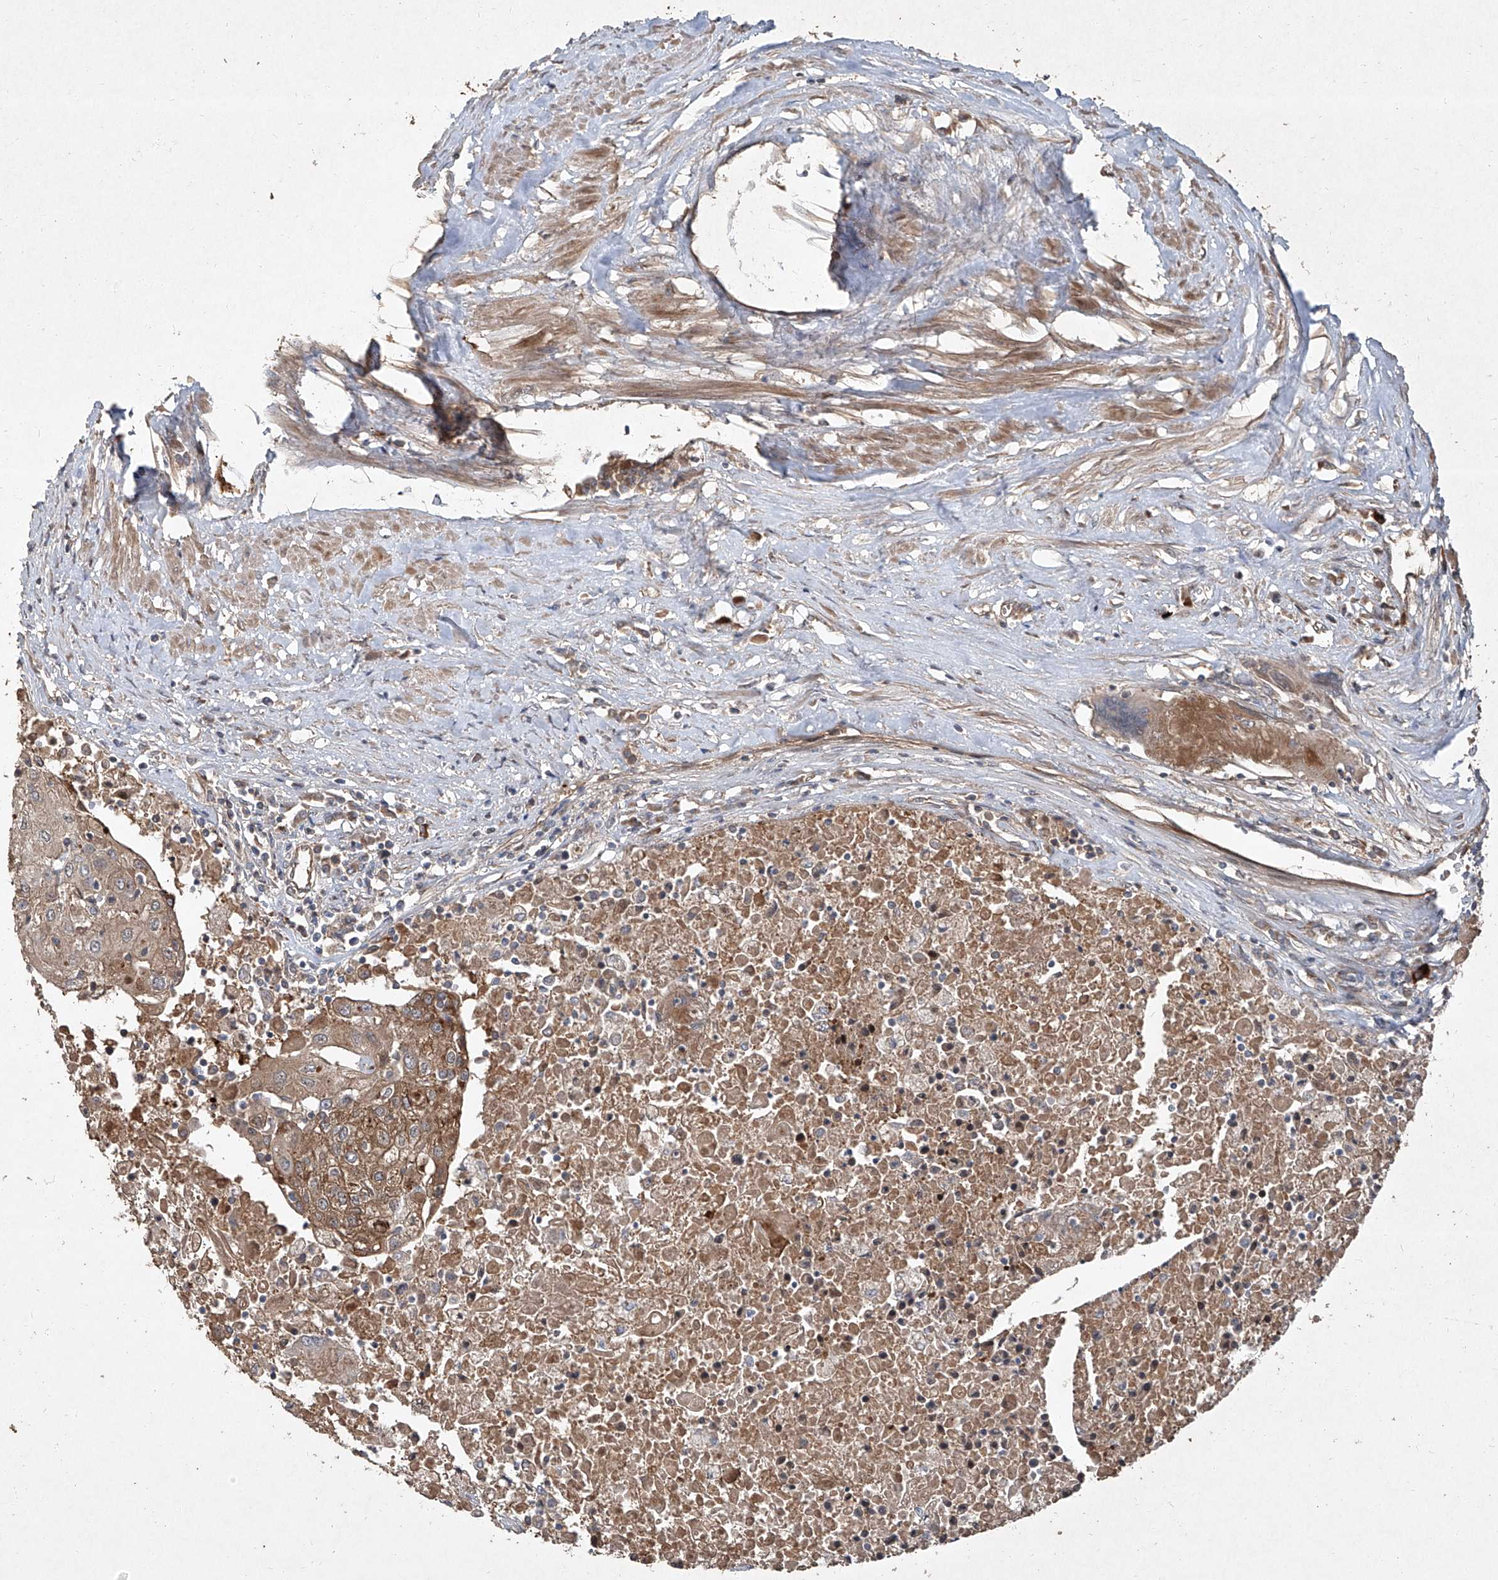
{"staining": {"intensity": "moderate", "quantity": ">75%", "location": "cytoplasmic/membranous"}, "tissue": "urothelial cancer", "cell_type": "Tumor cells", "image_type": "cancer", "snomed": [{"axis": "morphology", "description": "Urothelial carcinoma, High grade"}, {"axis": "topography", "description": "Urinary bladder"}], "caption": "Immunohistochemical staining of human high-grade urothelial carcinoma exhibits moderate cytoplasmic/membranous protein positivity in about >75% of tumor cells. (DAB (3,3'-diaminobenzidine) IHC, brown staining for protein, blue staining for nuclei).", "gene": "CCN1", "patient": {"sex": "female", "age": 85}}